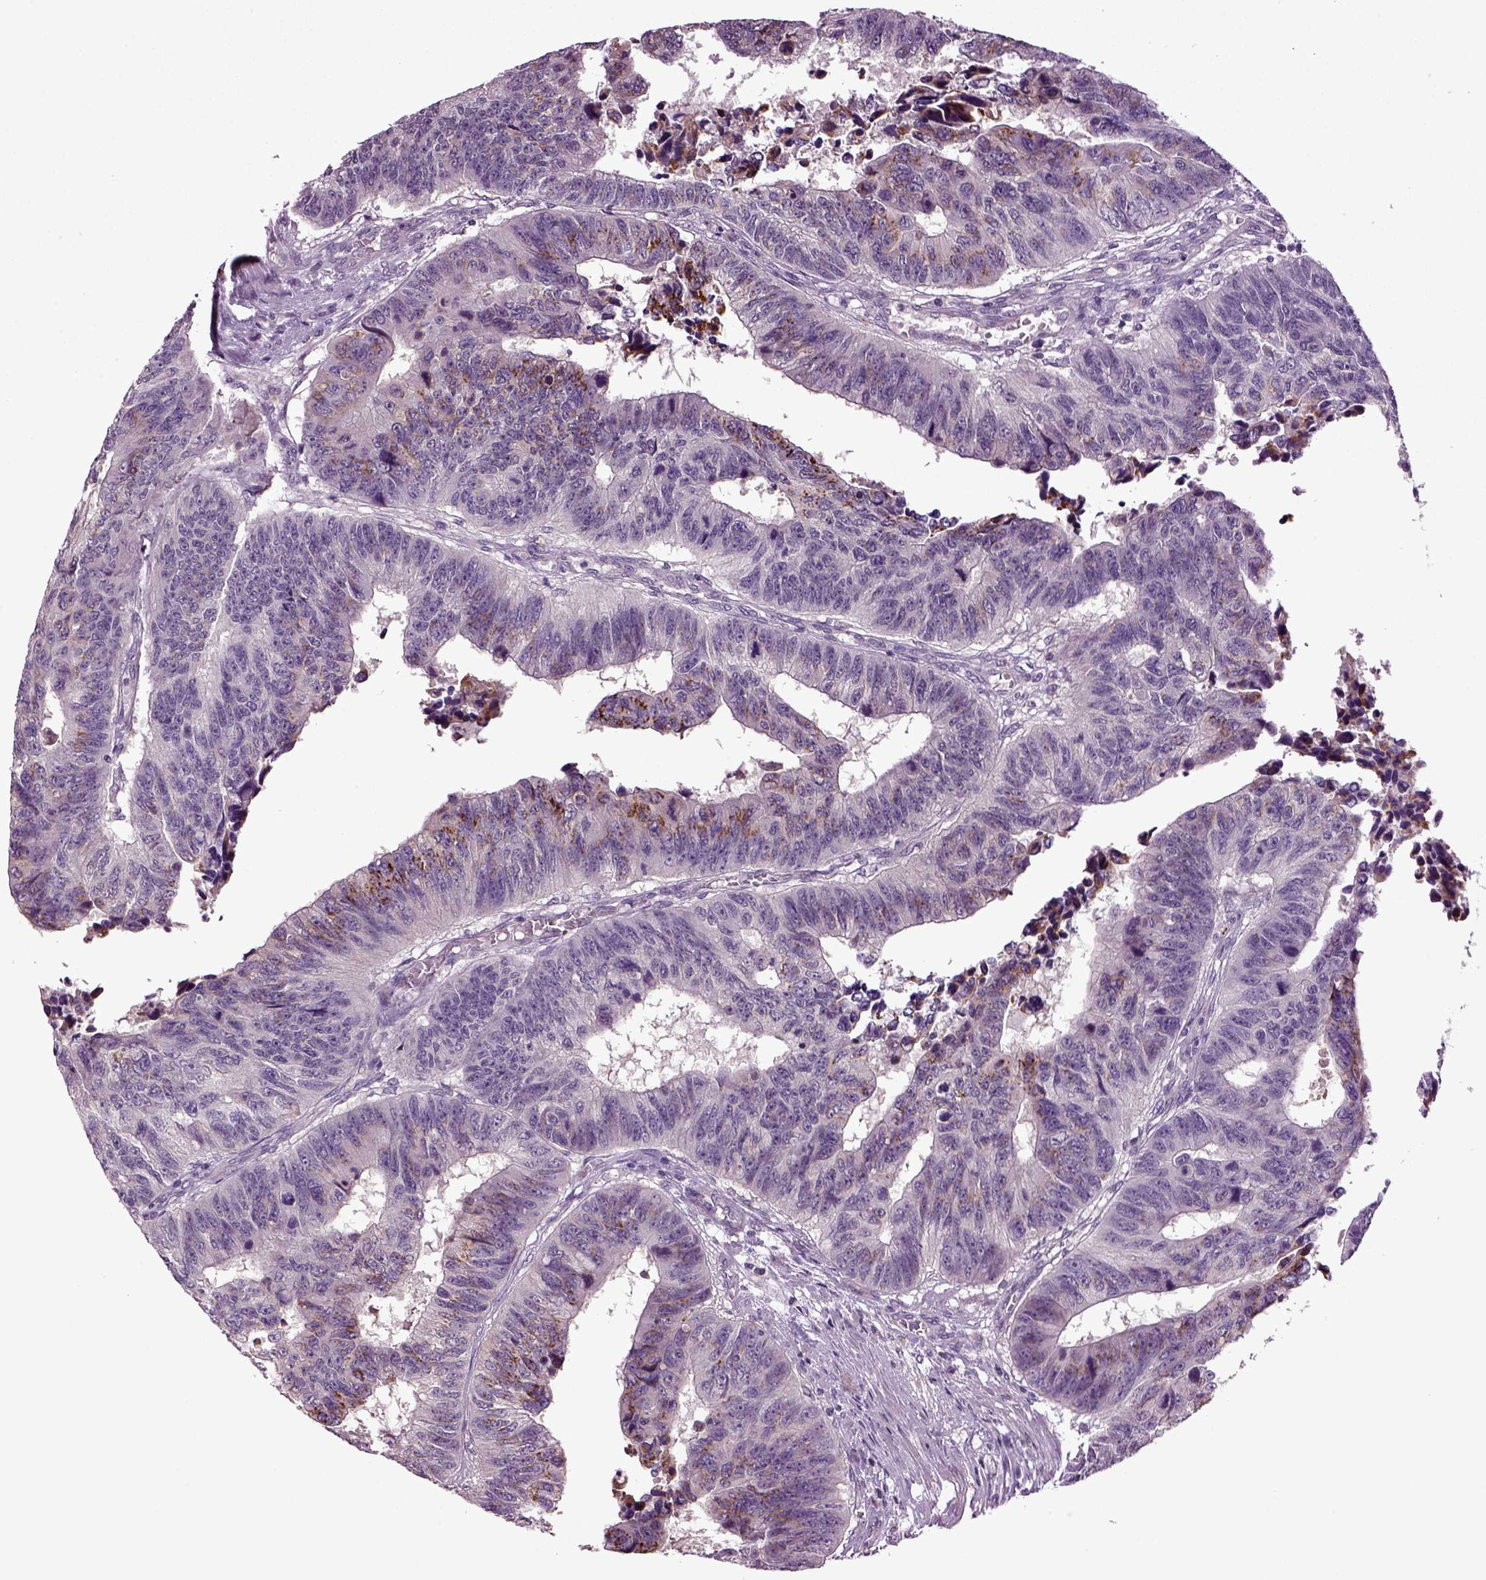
{"staining": {"intensity": "moderate", "quantity": "<25%", "location": "cytoplasmic/membranous"}, "tissue": "colorectal cancer", "cell_type": "Tumor cells", "image_type": "cancer", "snomed": [{"axis": "morphology", "description": "Adenocarcinoma, NOS"}, {"axis": "topography", "description": "Rectum"}], "caption": "Immunohistochemistry (IHC) of adenocarcinoma (colorectal) exhibits low levels of moderate cytoplasmic/membranous staining in approximately <25% of tumor cells. Using DAB (3,3'-diaminobenzidine) (brown) and hematoxylin (blue) stains, captured at high magnification using brightfield microscopy.", "gene": "SLC17A6", "patient": {"sex": "female", "age": 85}}